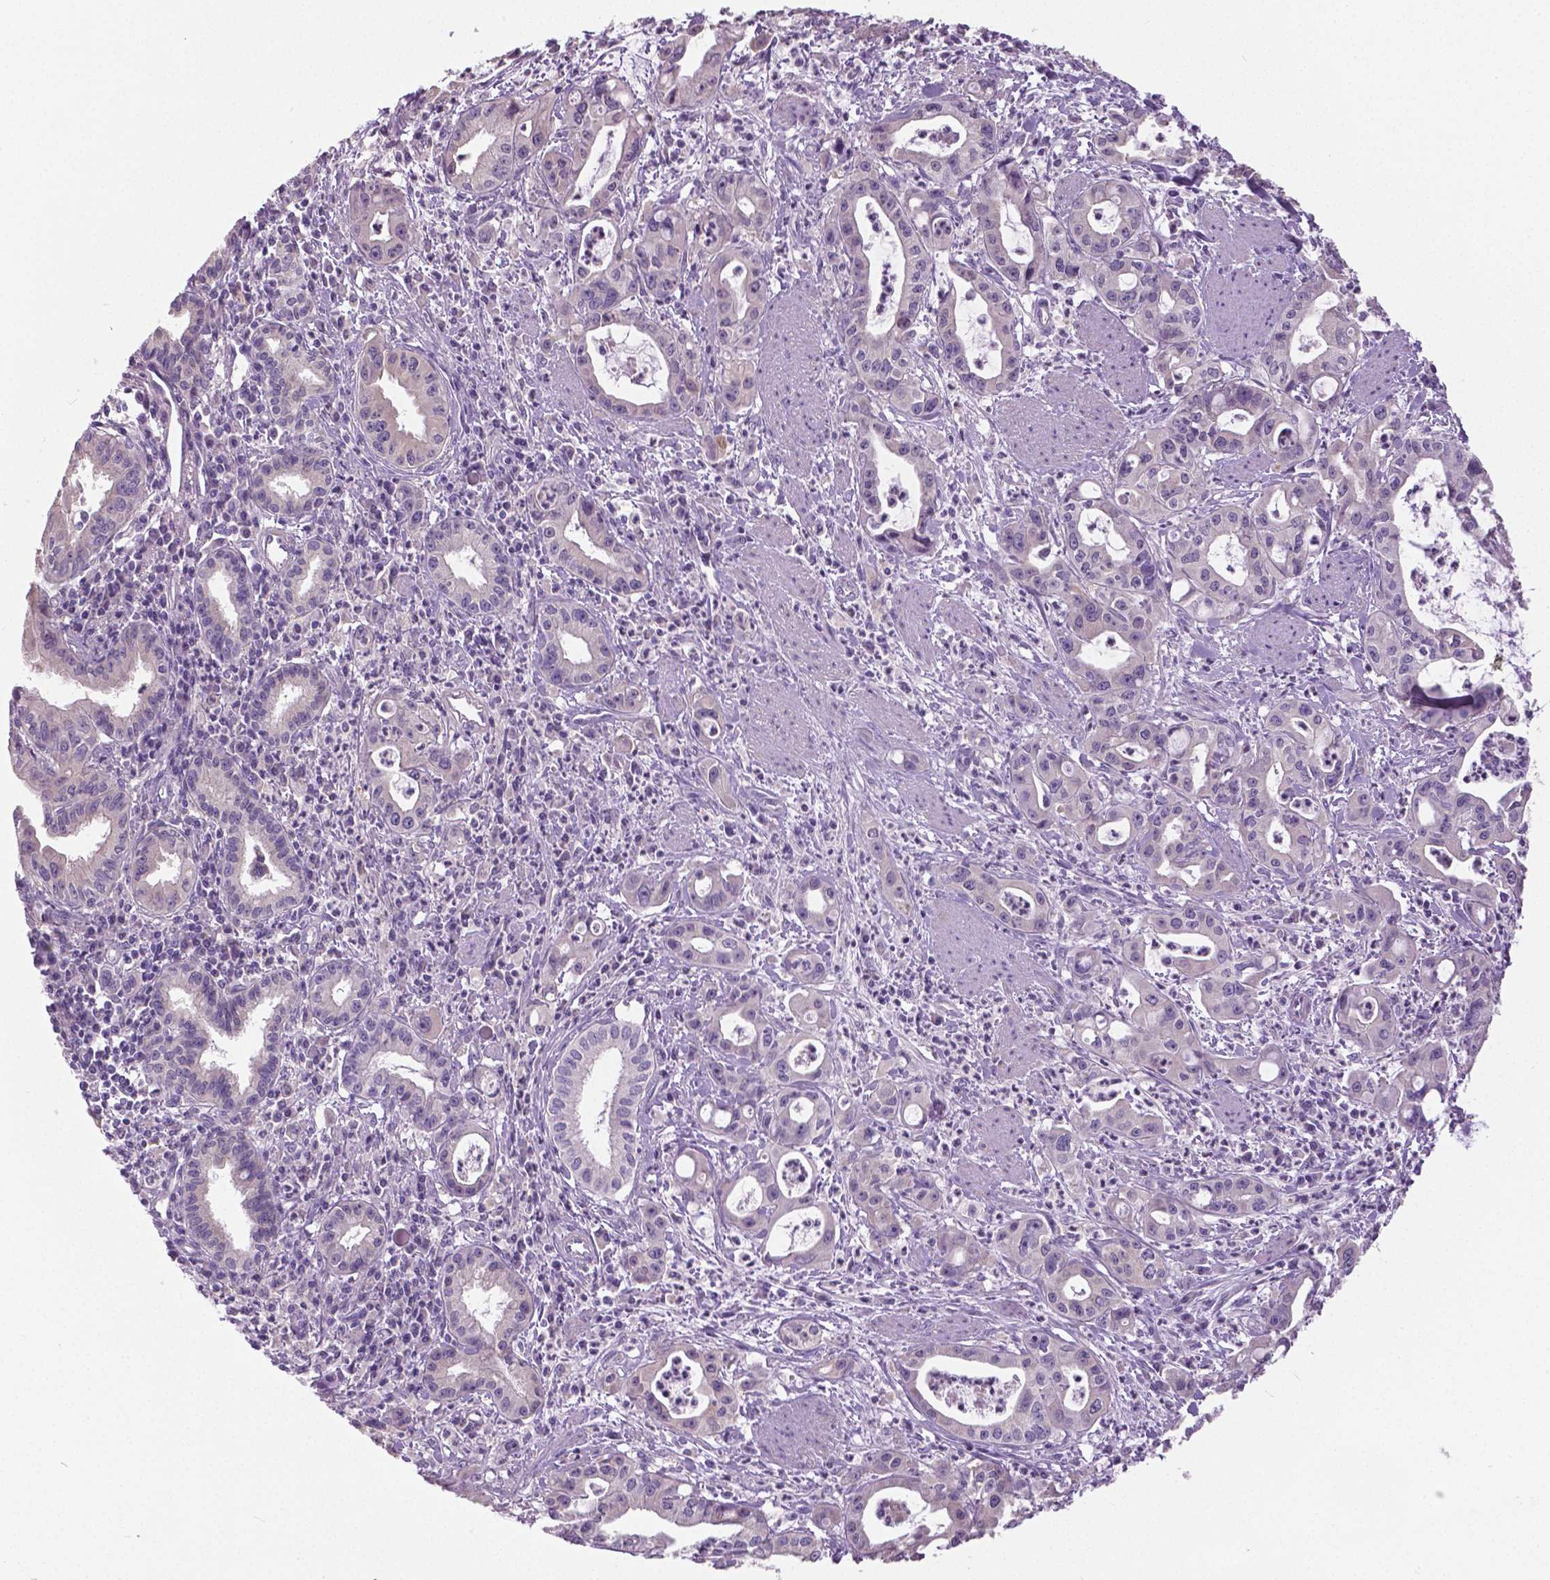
{"staining": {"intensity": "negative", "quantity": "none", "location": "none"}, "tissue": "pancreatic cancer", "cell_type": "Tumor cells", "image_type": "cancer", "snomed": [{"axis": "morphology", "description": "Adenocarcinoma, NOS"}, {"axis": "topography", "description": "Pancreas"}], "caption": "High magnification brightfield microscopy of adenocarcinoma (pancreatic) stained with DAB (brown) and counterstained with hematoxylin (blue): tumor cells show no significant expression.", "gene": "DNAH12", "patient": {"sex": "male", "age": 72}}